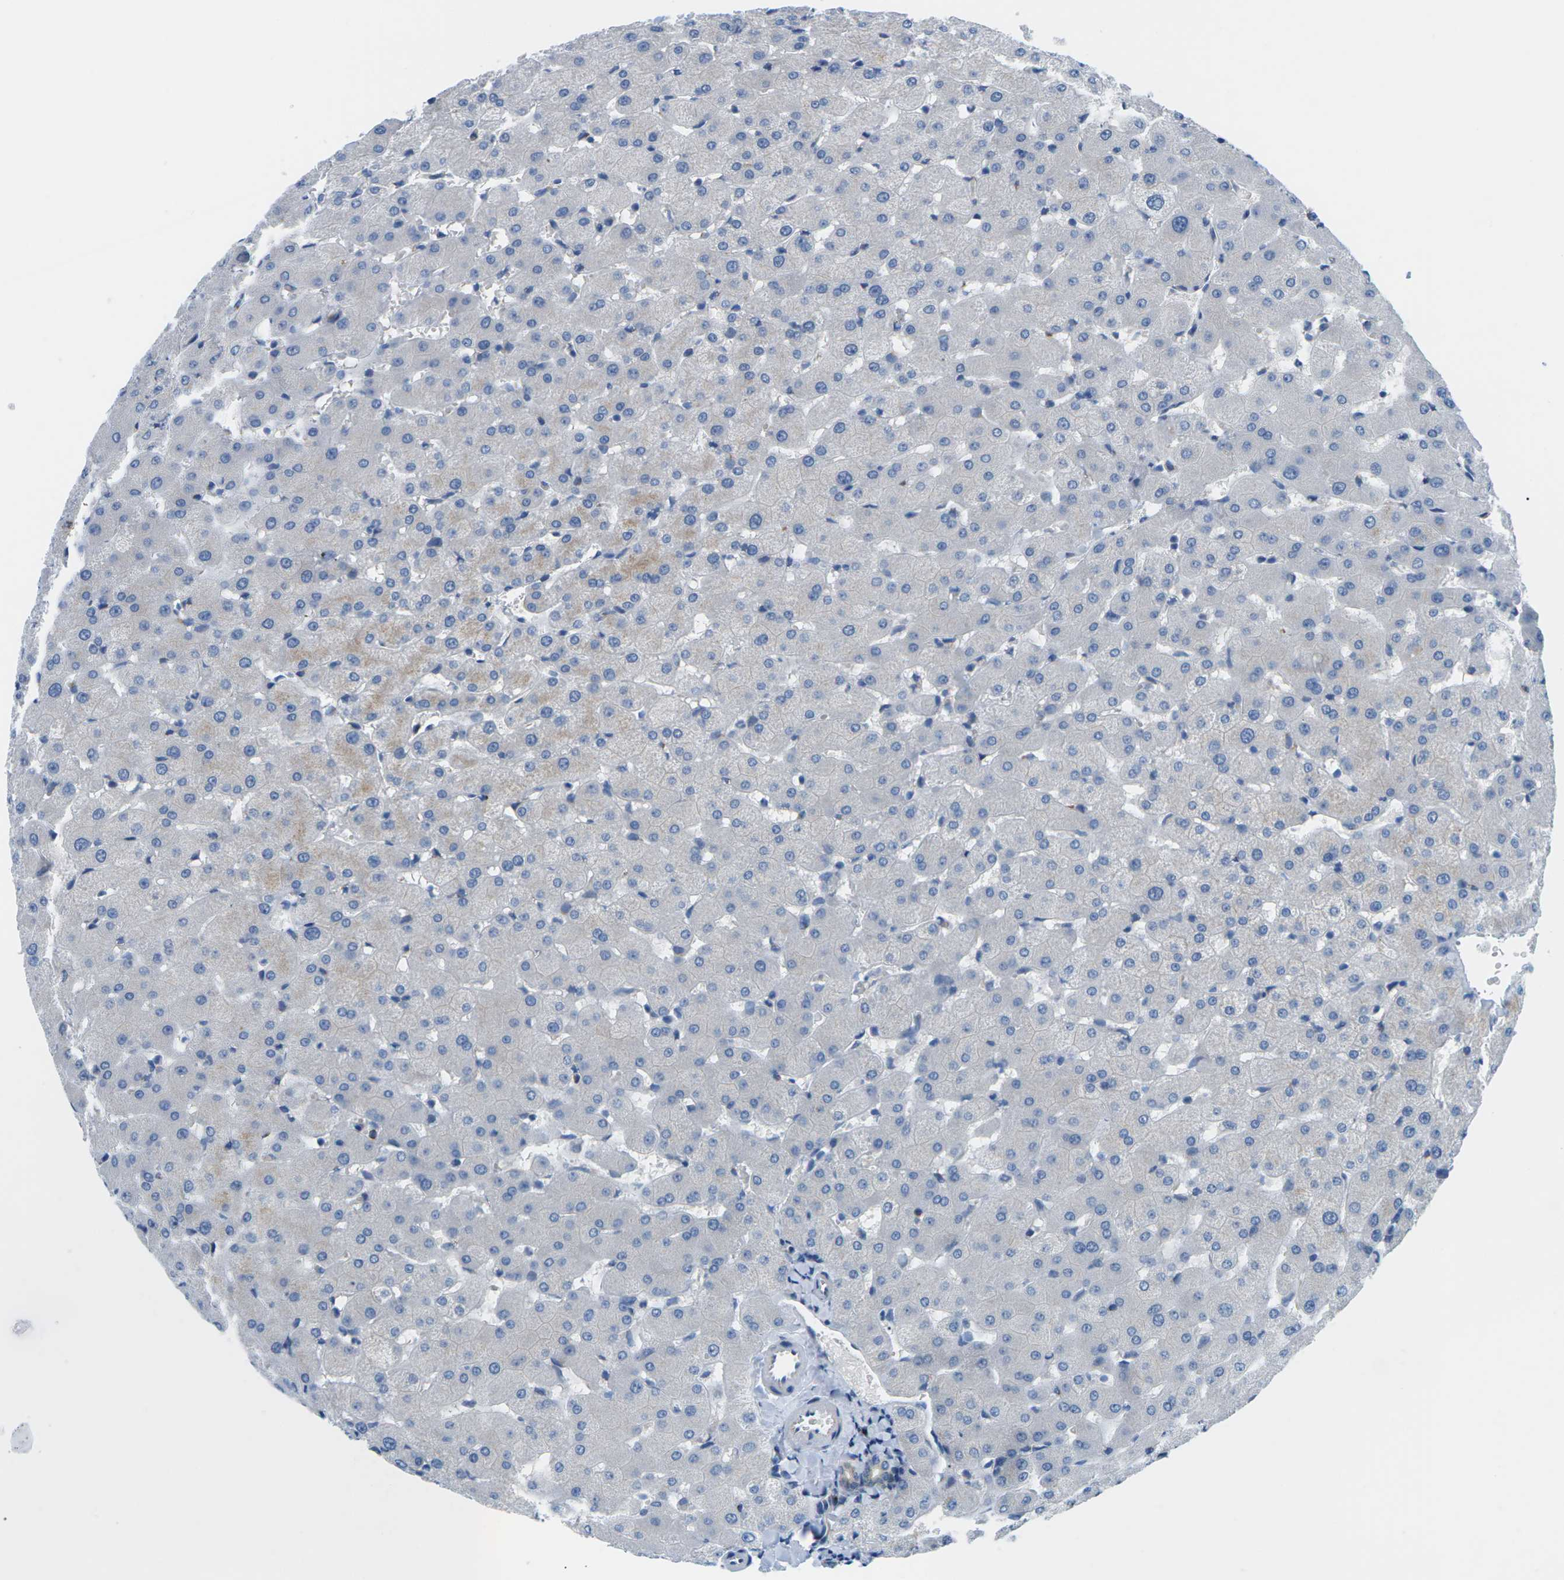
{"staining": {"intensity": "negative", "quantity": "none", "location": "none"}, "tissue": "liver", "cell_type": "Cholangiocytes", "image_type": "normal", "snomed": [{"axis": "morphology", "description": "Normal tissue, NOS"}, {"axis": "topography", "description": "Liver"}], "caption": "Photomicrograph shows no protein expression in cholangiocytes of benign liver.", "gene": "SYNGR2", "patient": {"sex": "female", "age": 63}}